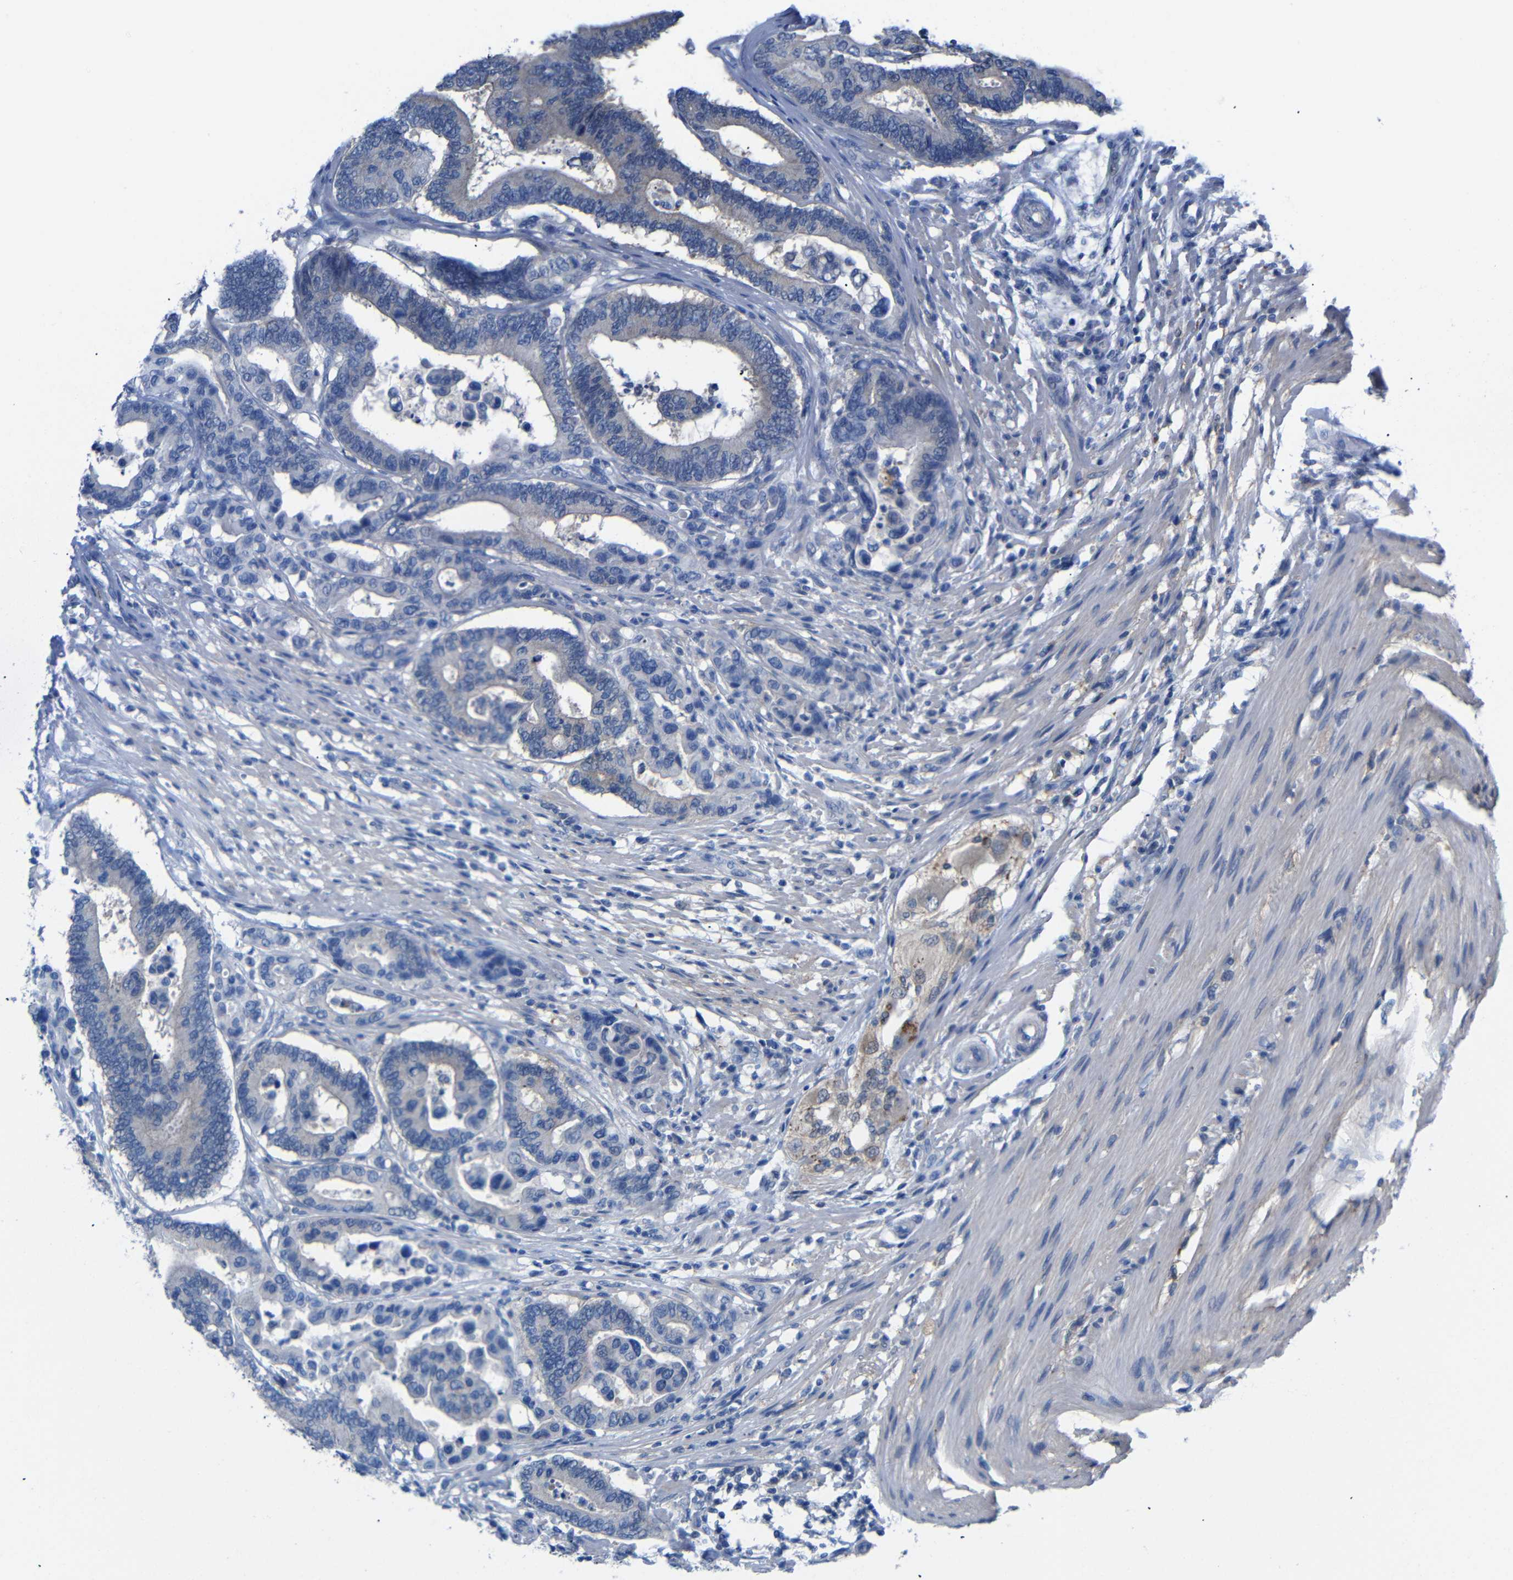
{"staining": {"intensity": "negative", "quantity": "none", "location": "none"}, "tissue": "colorectal cancer", "cell_type": "Tumor cells", "image_type": "cancer", "snomed": [{"axis": "morphology", "description": "Normal tissue, NOS"}, {"axis": "morphology", "description": "Adenocarcinoma, NOS"}, {"axis": "topography", "description": "Colon"}], "caption": "This is a image of immunohistochemistry staining of colorectal cancer, which shows no expression in tumor cells.", "gene": "PEBP1", "patient": {"sex": "male", "age": 82}}